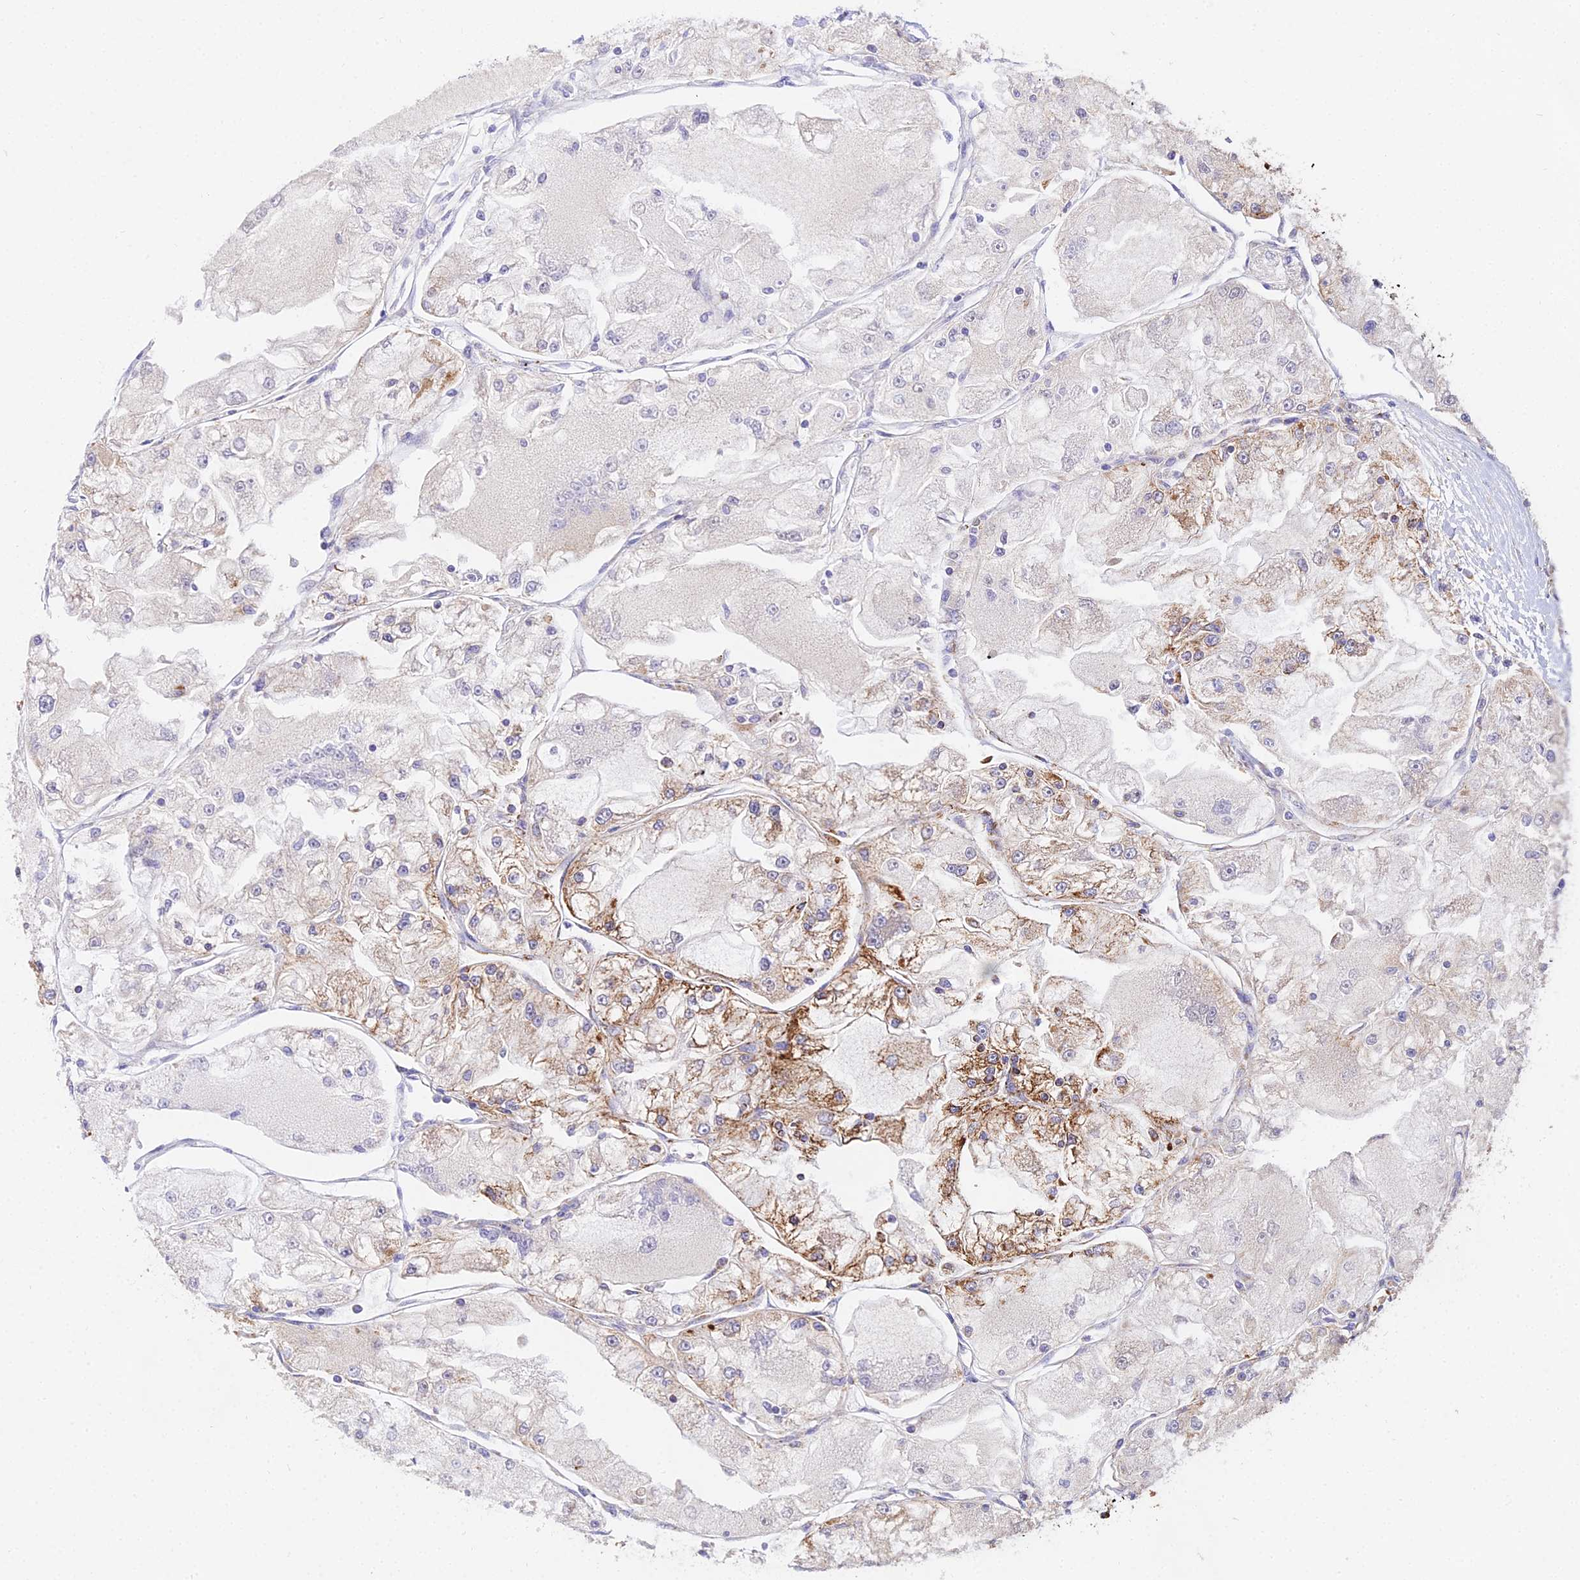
{"staining": {"intensity": "moderate", "quantity": "25%-75%", "location": "cytoplasmic/membranous"}, "tissue": "renal cancer", "cell_type": "Tumor cells", "image_type": "cancer", "snomed": [{"axis": "morphology", "description": "Adenocarcinoma, NOS"}, {"axis": "topography", "description": "Kidney"}], "caption": "The image exhibits a brown stain indicating the presence of a protein in the cytoplasmic/membranous of tumor cells in adenocarcinoma (renal).", "gene": "ATP5PD", "patient": {"sex": "female", "age": 72}}